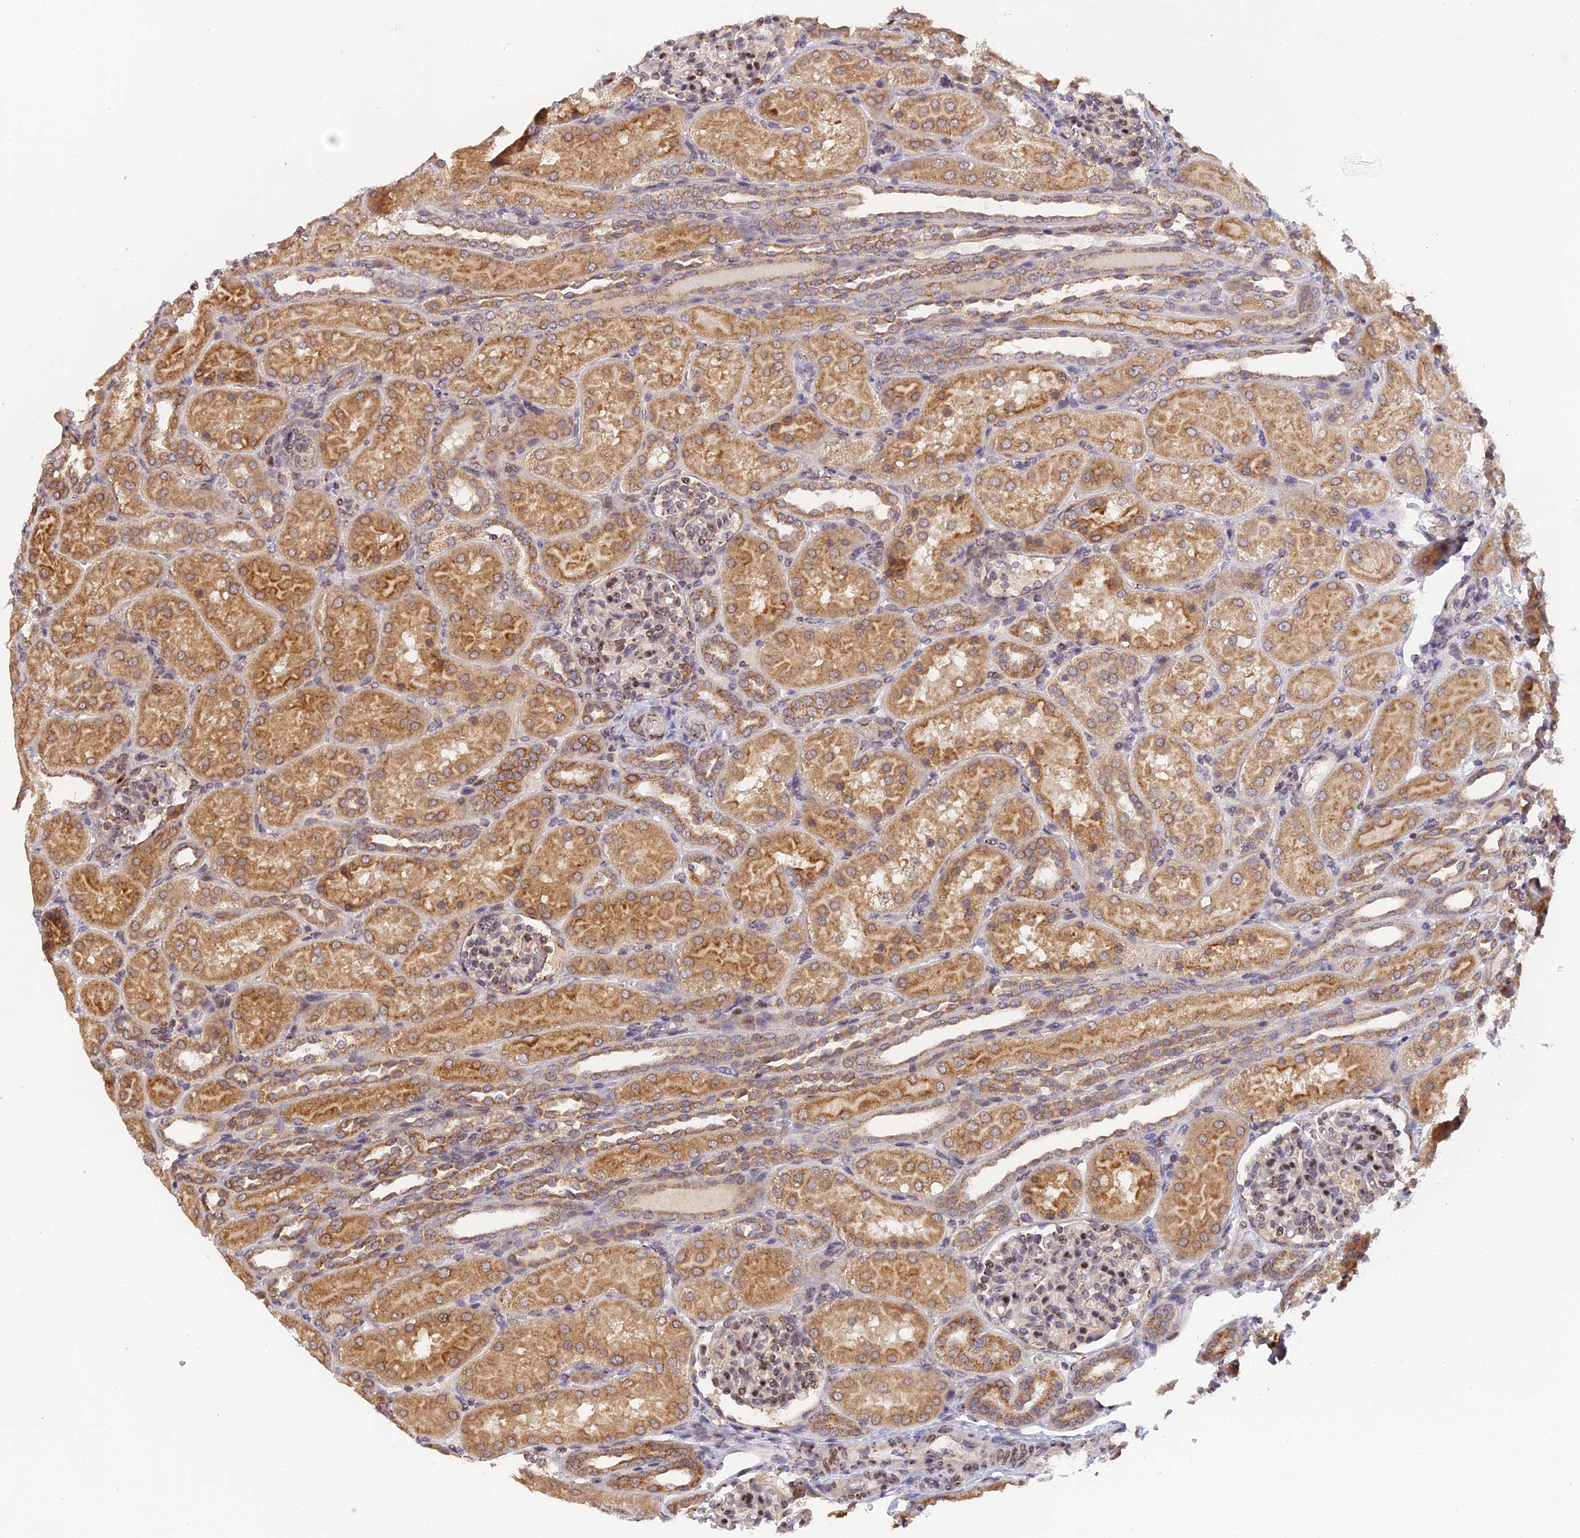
{"staining": {"intensity": "moderate", "quantity": "<25%", "location": "nuclear"}, "tissue": "kidney", "cell_type": "Cells in glomeruli", "image_type": "normal", "snomed": [{"axis": "morphology", "description": "Normal tissue, NOS"}, {"axis": "topography", "description": "Kidney"}], "caption": "The histopathology image shows staining of normal kidney, revealing moderate nuclear protein staining (brown color) within cells in glomeruli.", "gene": "SNX17", "patient": {"sex": "male", "age": 1}}